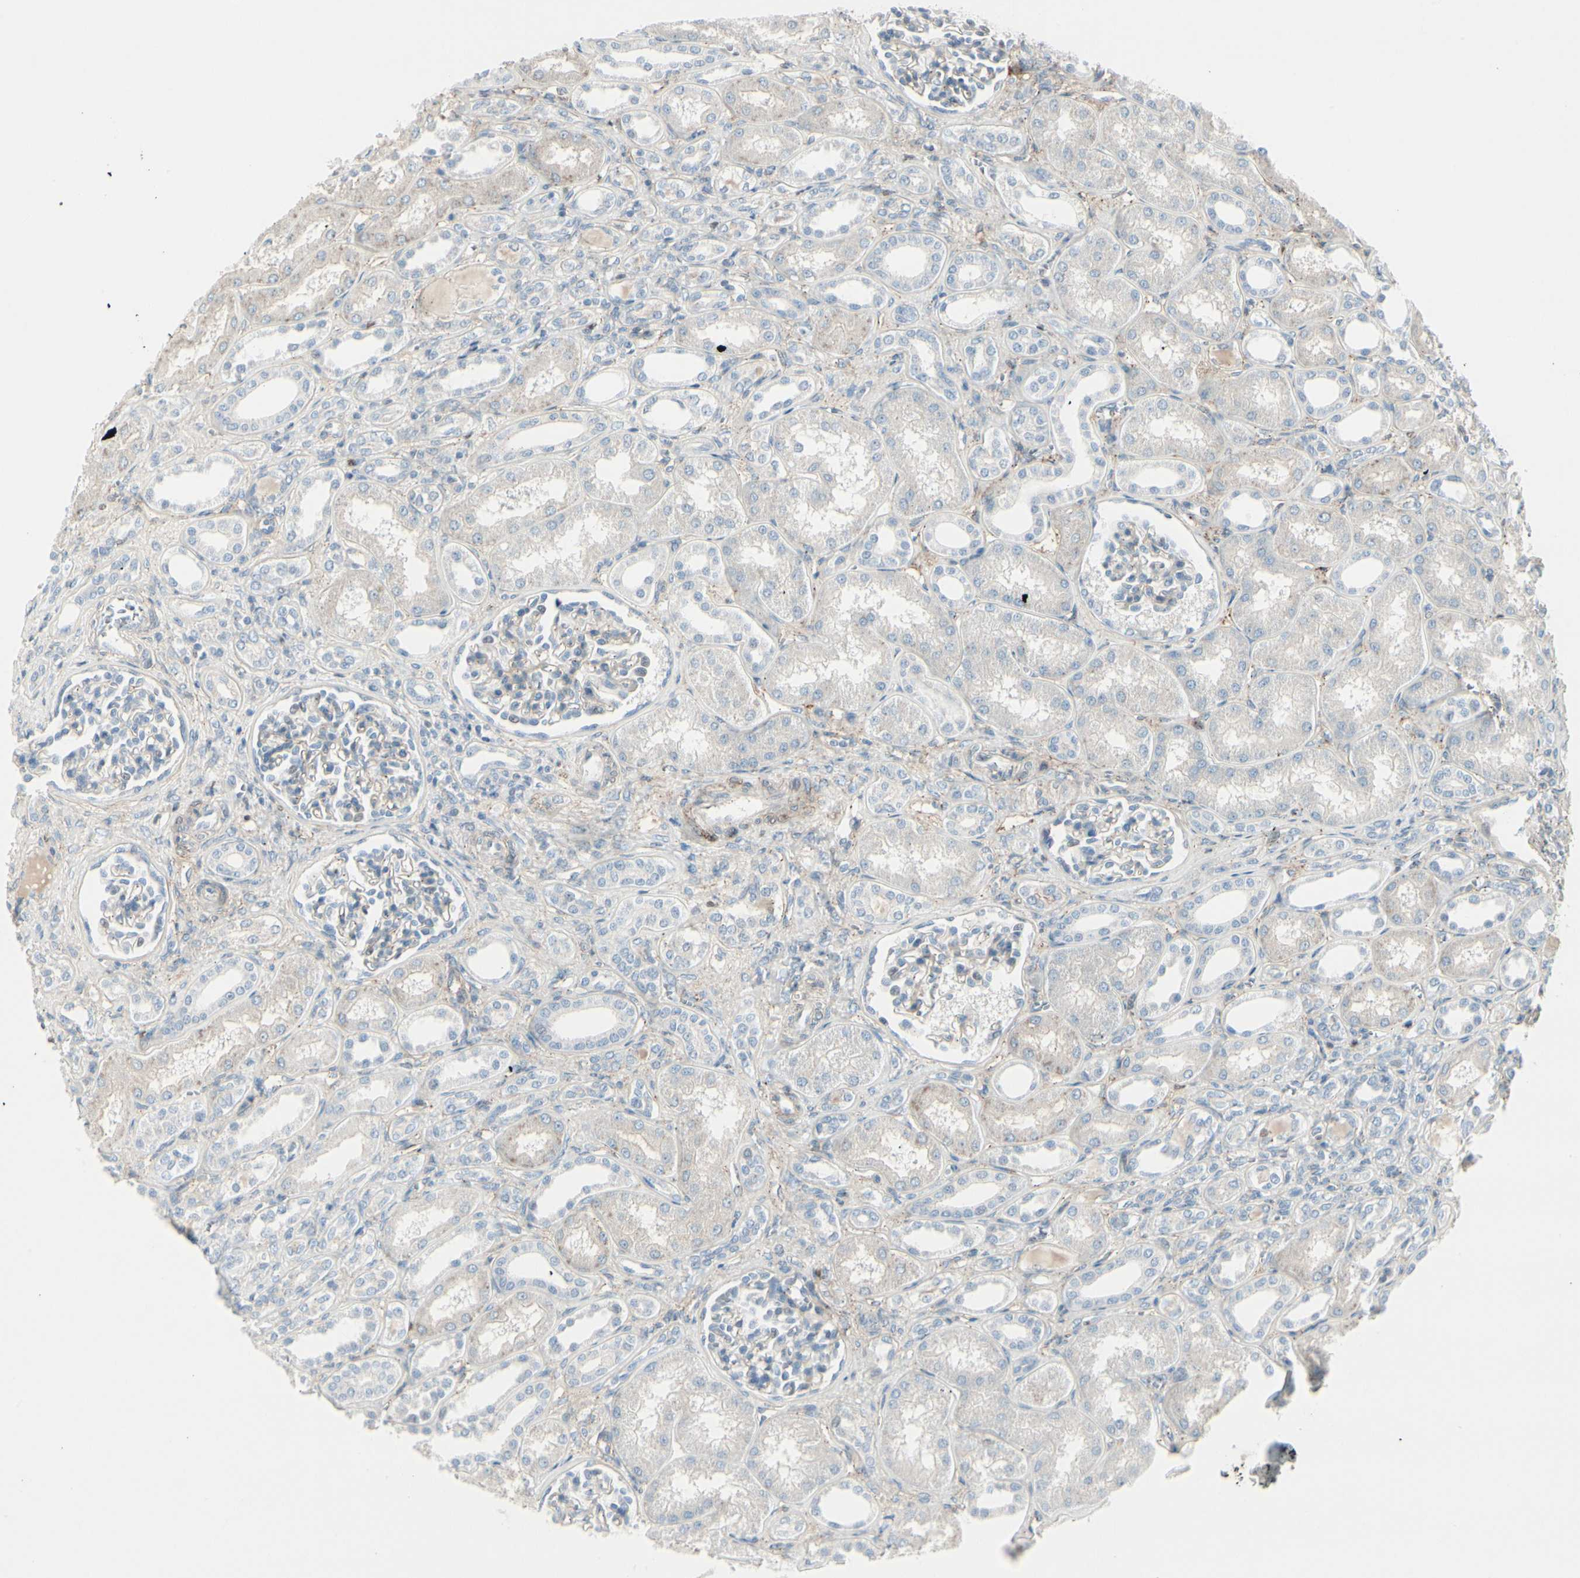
{"staining": {"intensity": "negative", "quantity": "none", "location": "none"}, "tissue": "kidney", "cell_type": "Cells in glomeruli", "image_type": "normal", "snomed": [{"axis": "morphology", "description": "Normal tissue, NOS"}, {"axis": "topography", "description": "Kidney"}], "caption": "Cells in glomeruli are negative for protein expression in normal human kidney. (Immunohistochemistry, brightfield microscopy, high magnification).", "gene": "CACNA2D1", "patient": {"sex": "male", "age": 7}}